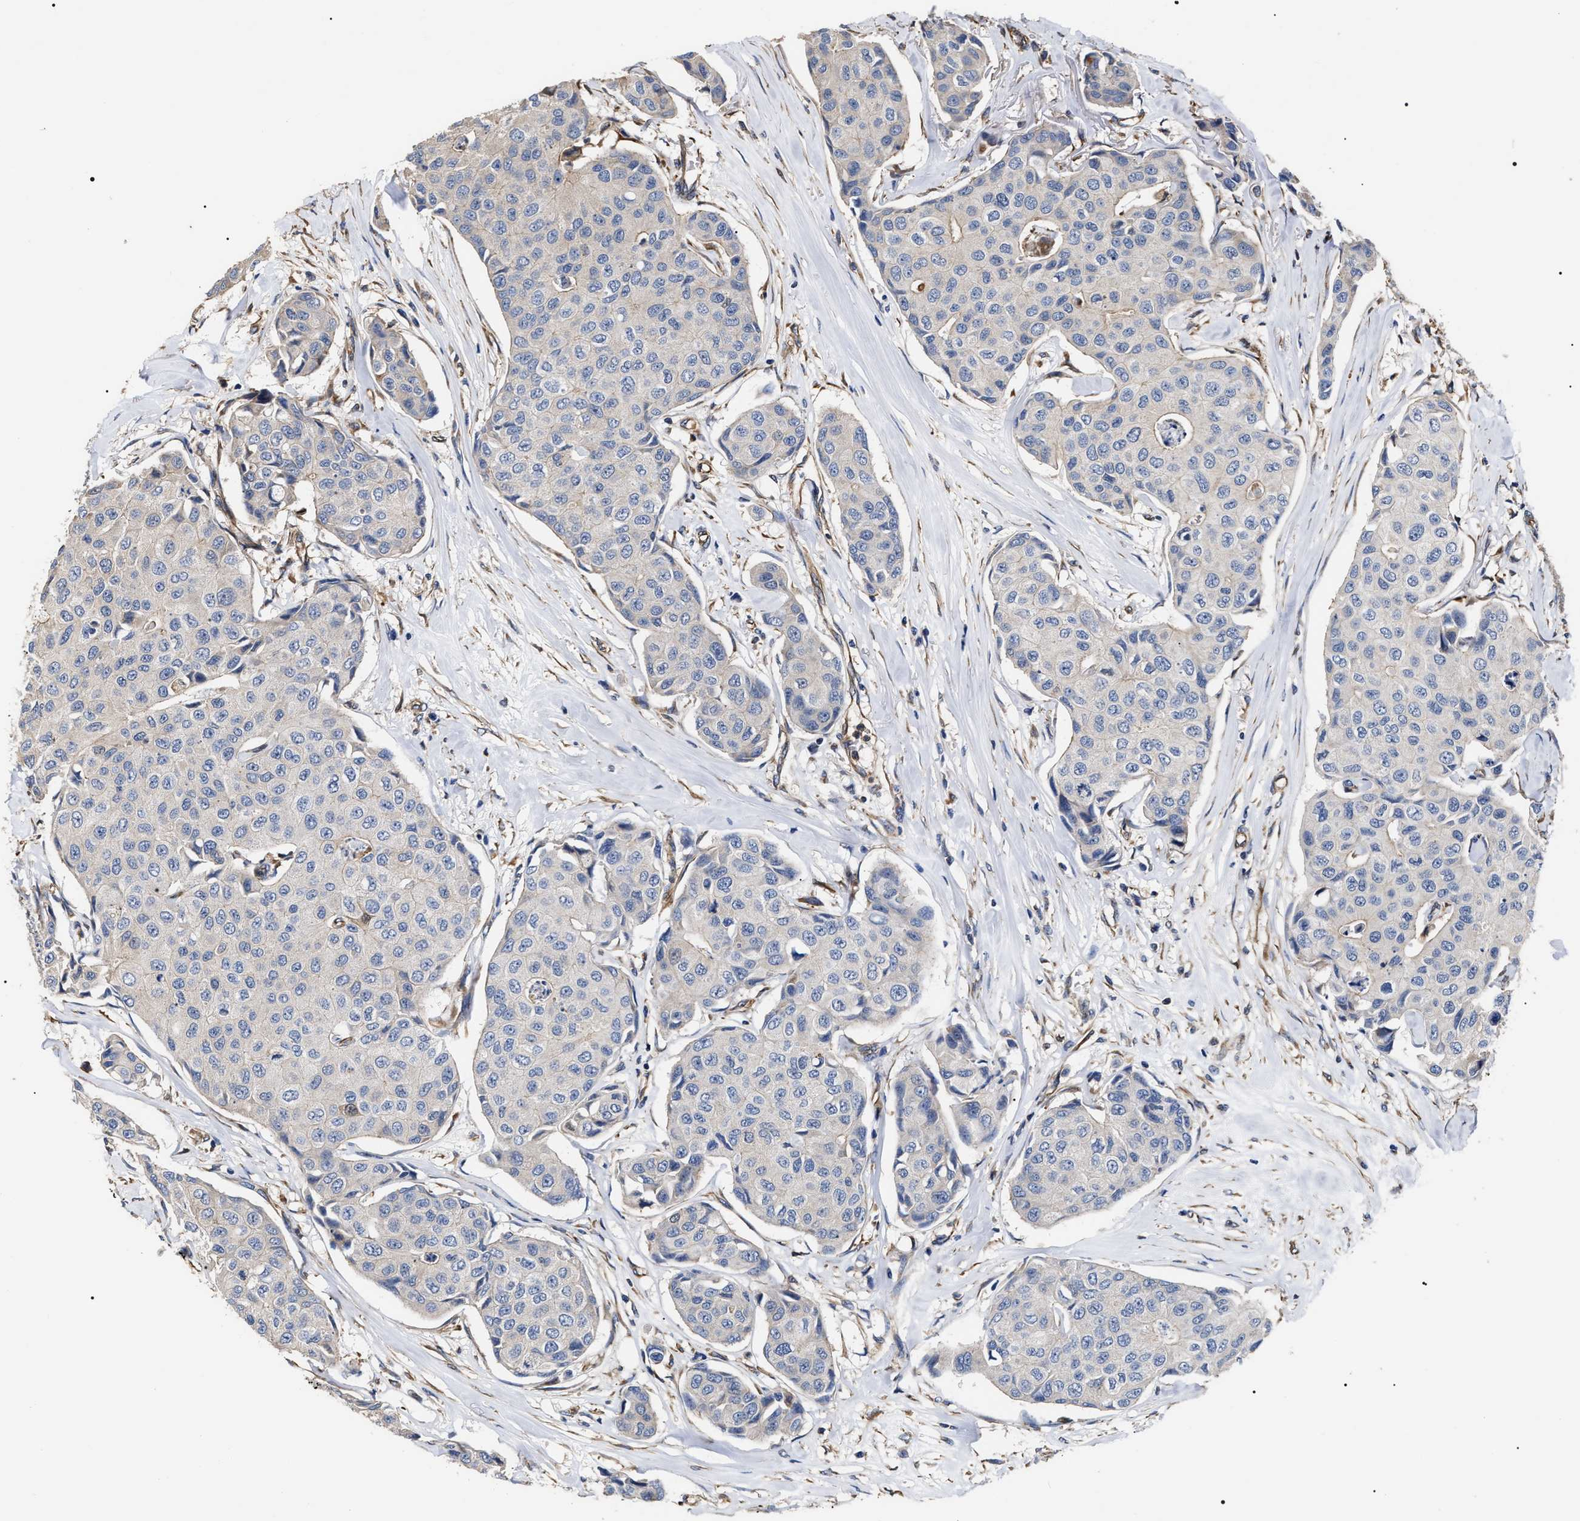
{"staining": {"intensity": "negative", "quantity": "none", "location": "none"}, "tissue": "breast cancer", "cell_type": "Tumor cells", "image_type": "cancer", "snomed": [{"axis": "morphology", "description": "Duct carcinoma"}, {"axis": "topography", "description": "Breast"}], "caption": "Protein analysis of breast infiltrating ductal carcinoma displays no significant staining in tumor cells.", "gene": "TSPAN33", "patient": {"sex": "female", "age": 80}}